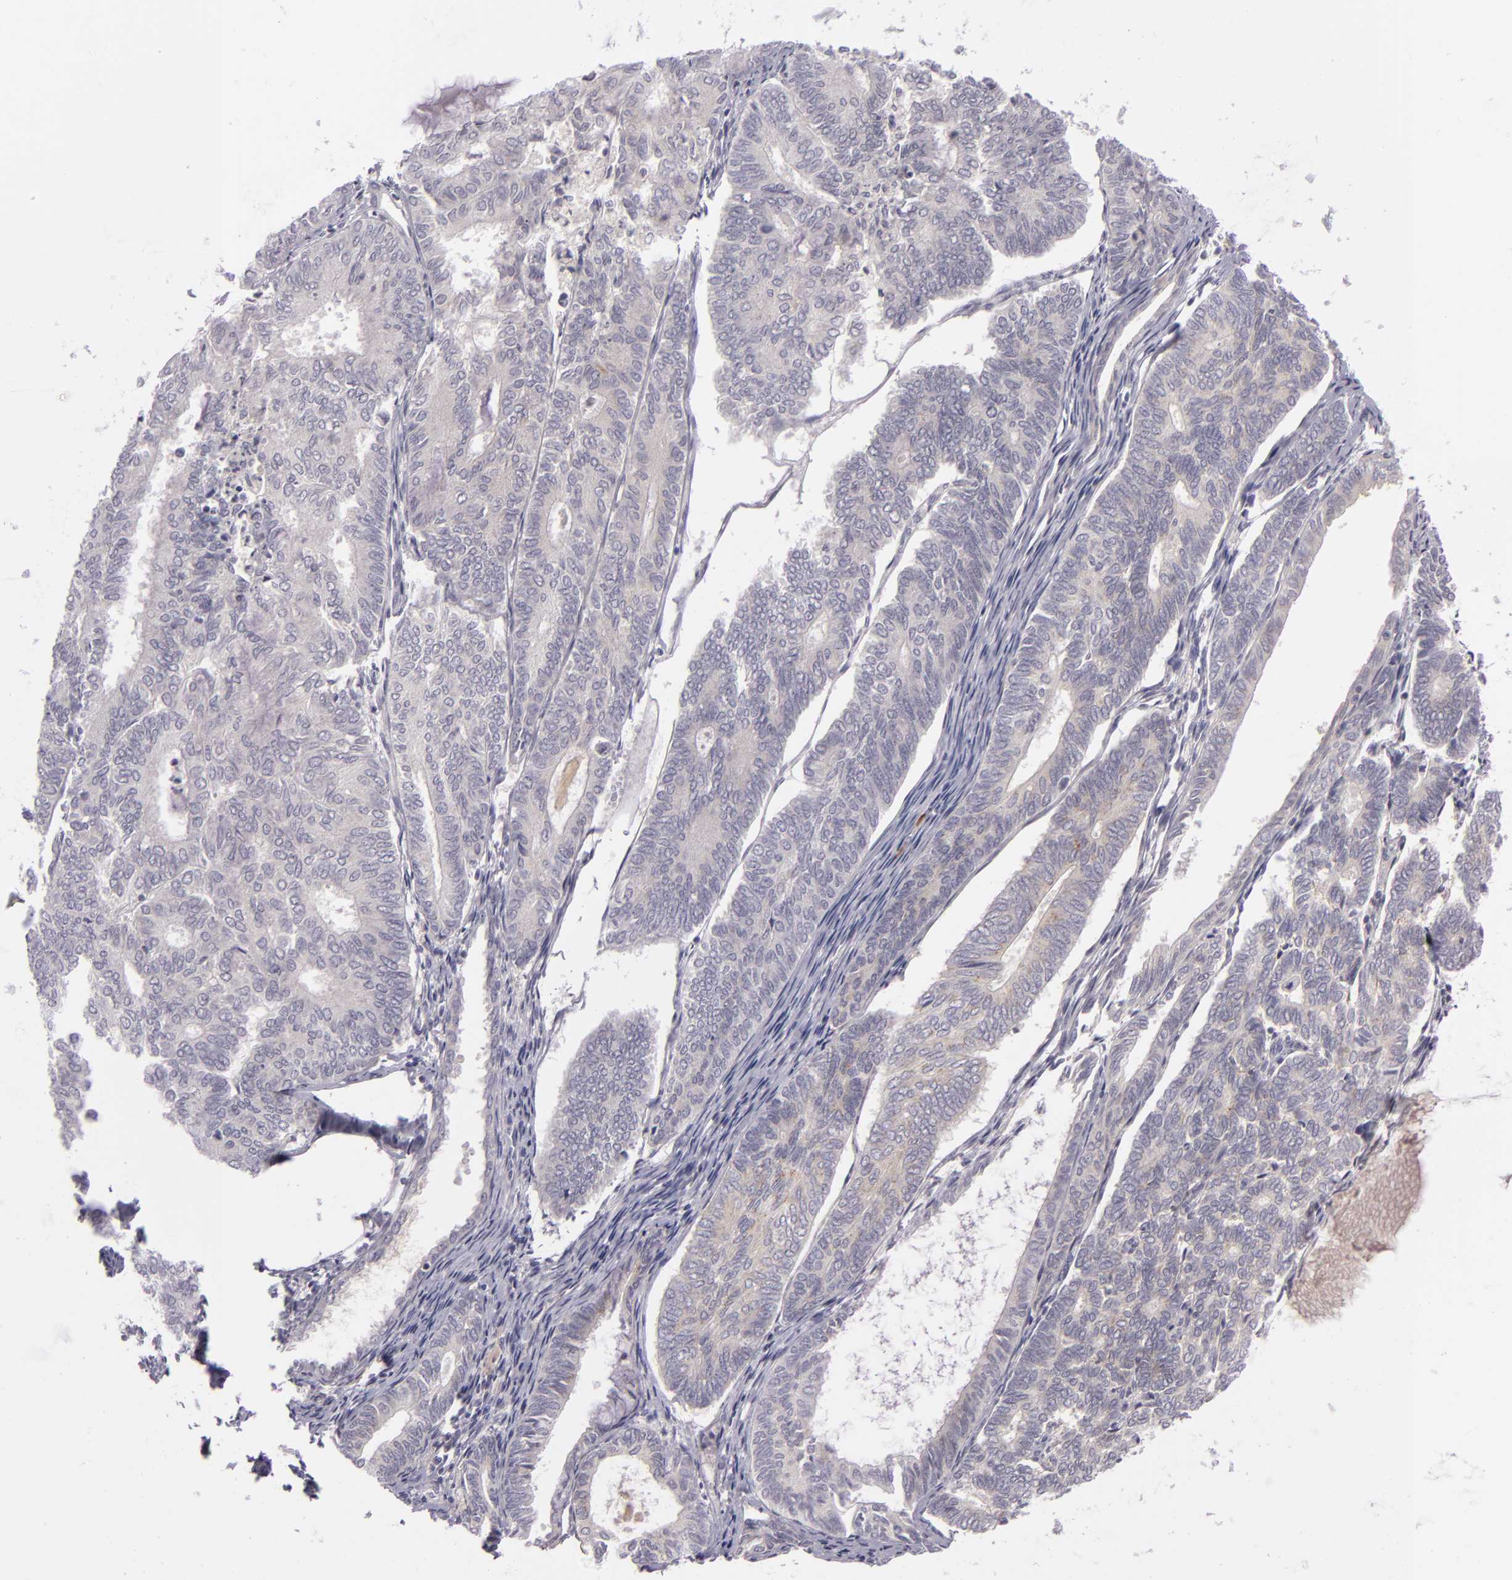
{"staining": {"intensity": "negative", "quantity": "none", "location": "none"}, "tissue": "endometrial cancer", "cell_type": "Tumor cells", "image_type": "cancer", "snomed": [{"axis": "morphology", "description": "Adenocarcinoma, NOS"}, {"axis": "topography", "description": "Endometrium"}], "caption": "Endometrial cancer stained for a protein using immunohistochemistry (IHC) reveals no staining tumor cells.", "gene": "DAG1", "patient": {"sex": "female", "age": 59}}